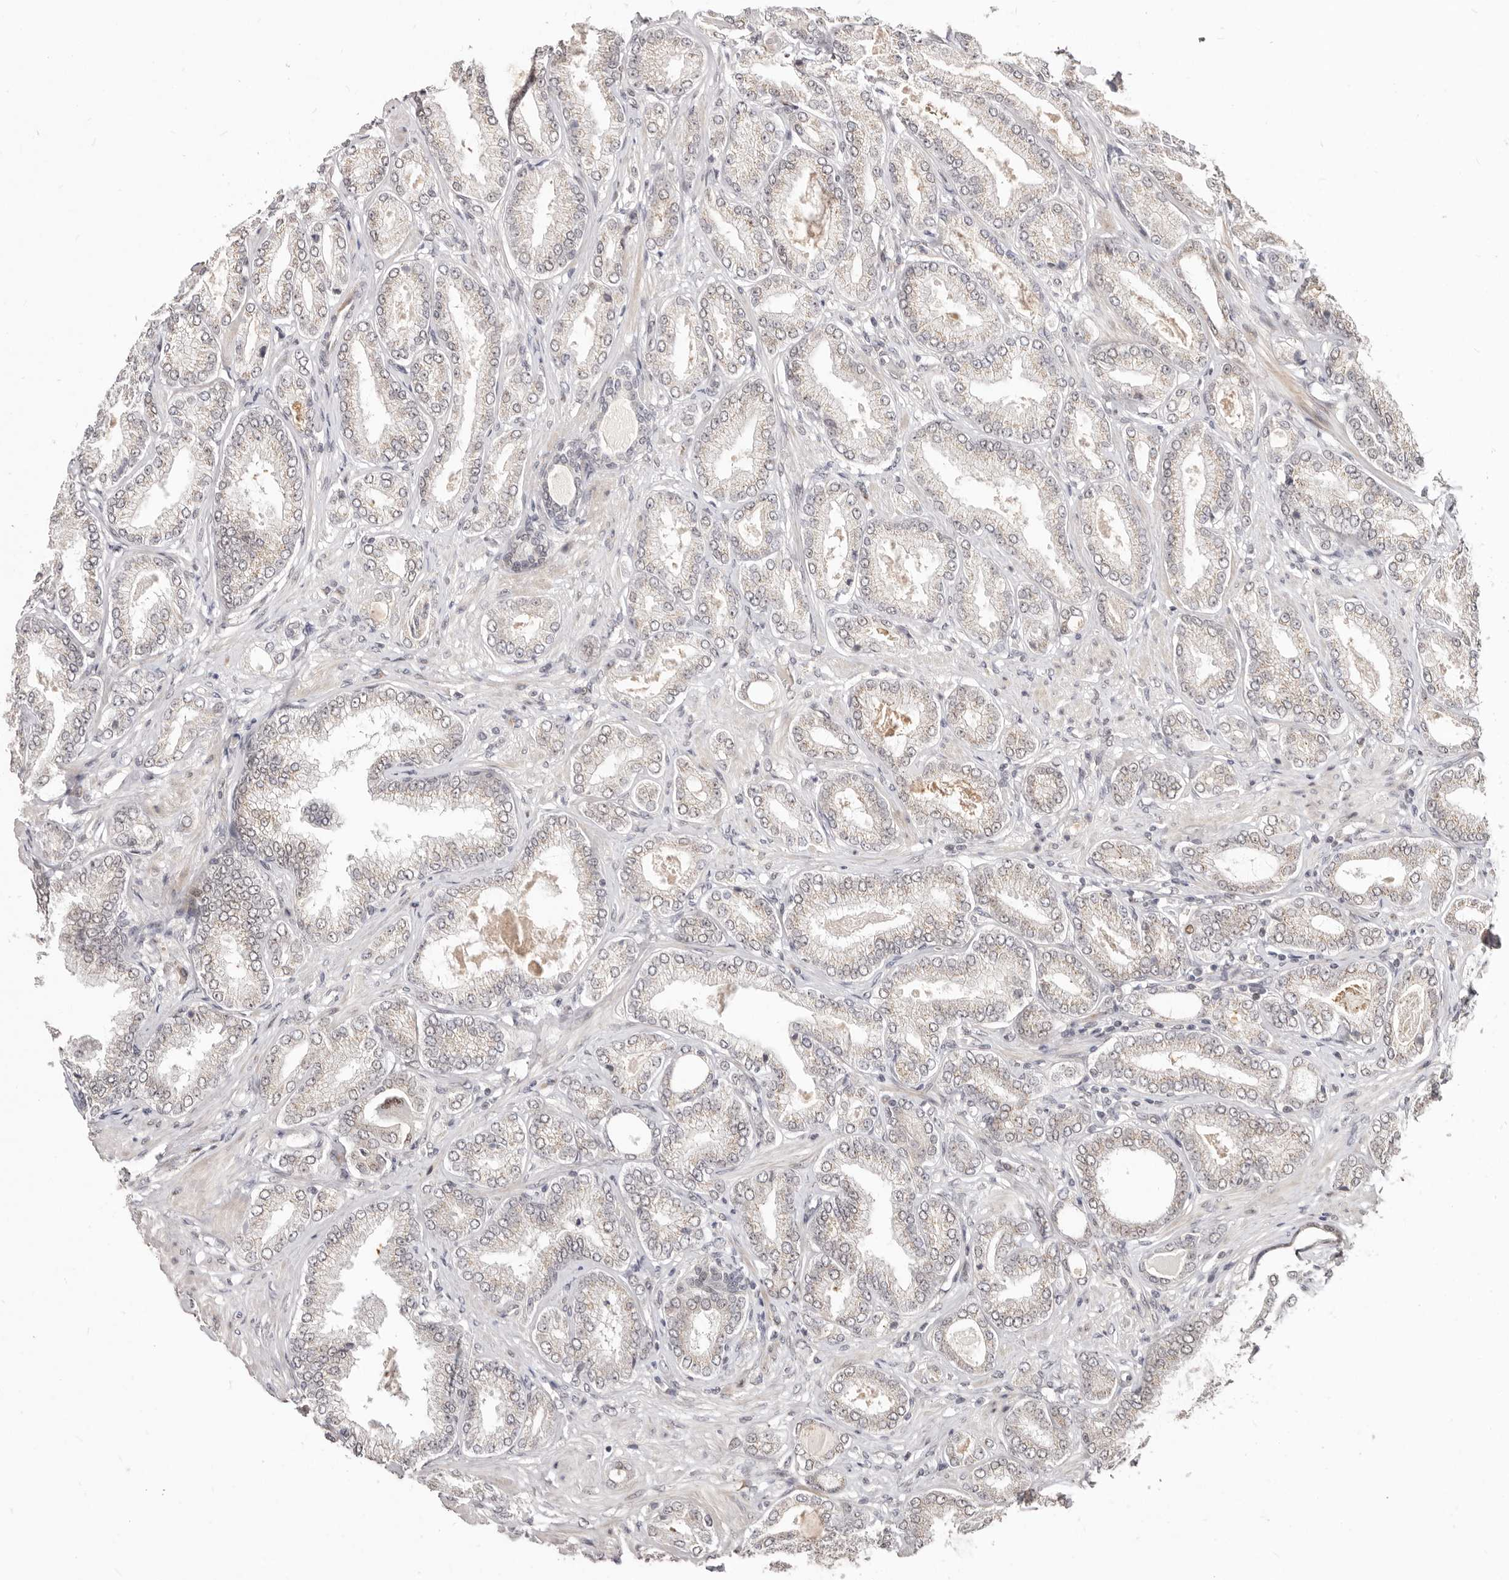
{"staining": {"intensity": "negative", "quantity": "none", "location": "none"}, "tissue": "prostate cancer", "cell_type": "Tumor cells", "image_type": "cancer", "snomed": [{"axis": "morphology", "description": "Adenocarcinoma, Low grade"}, {"axis": "topography", "description": "Prostate"}], "caption": "Human prostate adenocarcinoma (low-grade) stained for a protein using immunohistochemistry shows no positivity in tumor cells.", "gene": "SRCAP", "patient": {"sex": "male", "age": 63}}